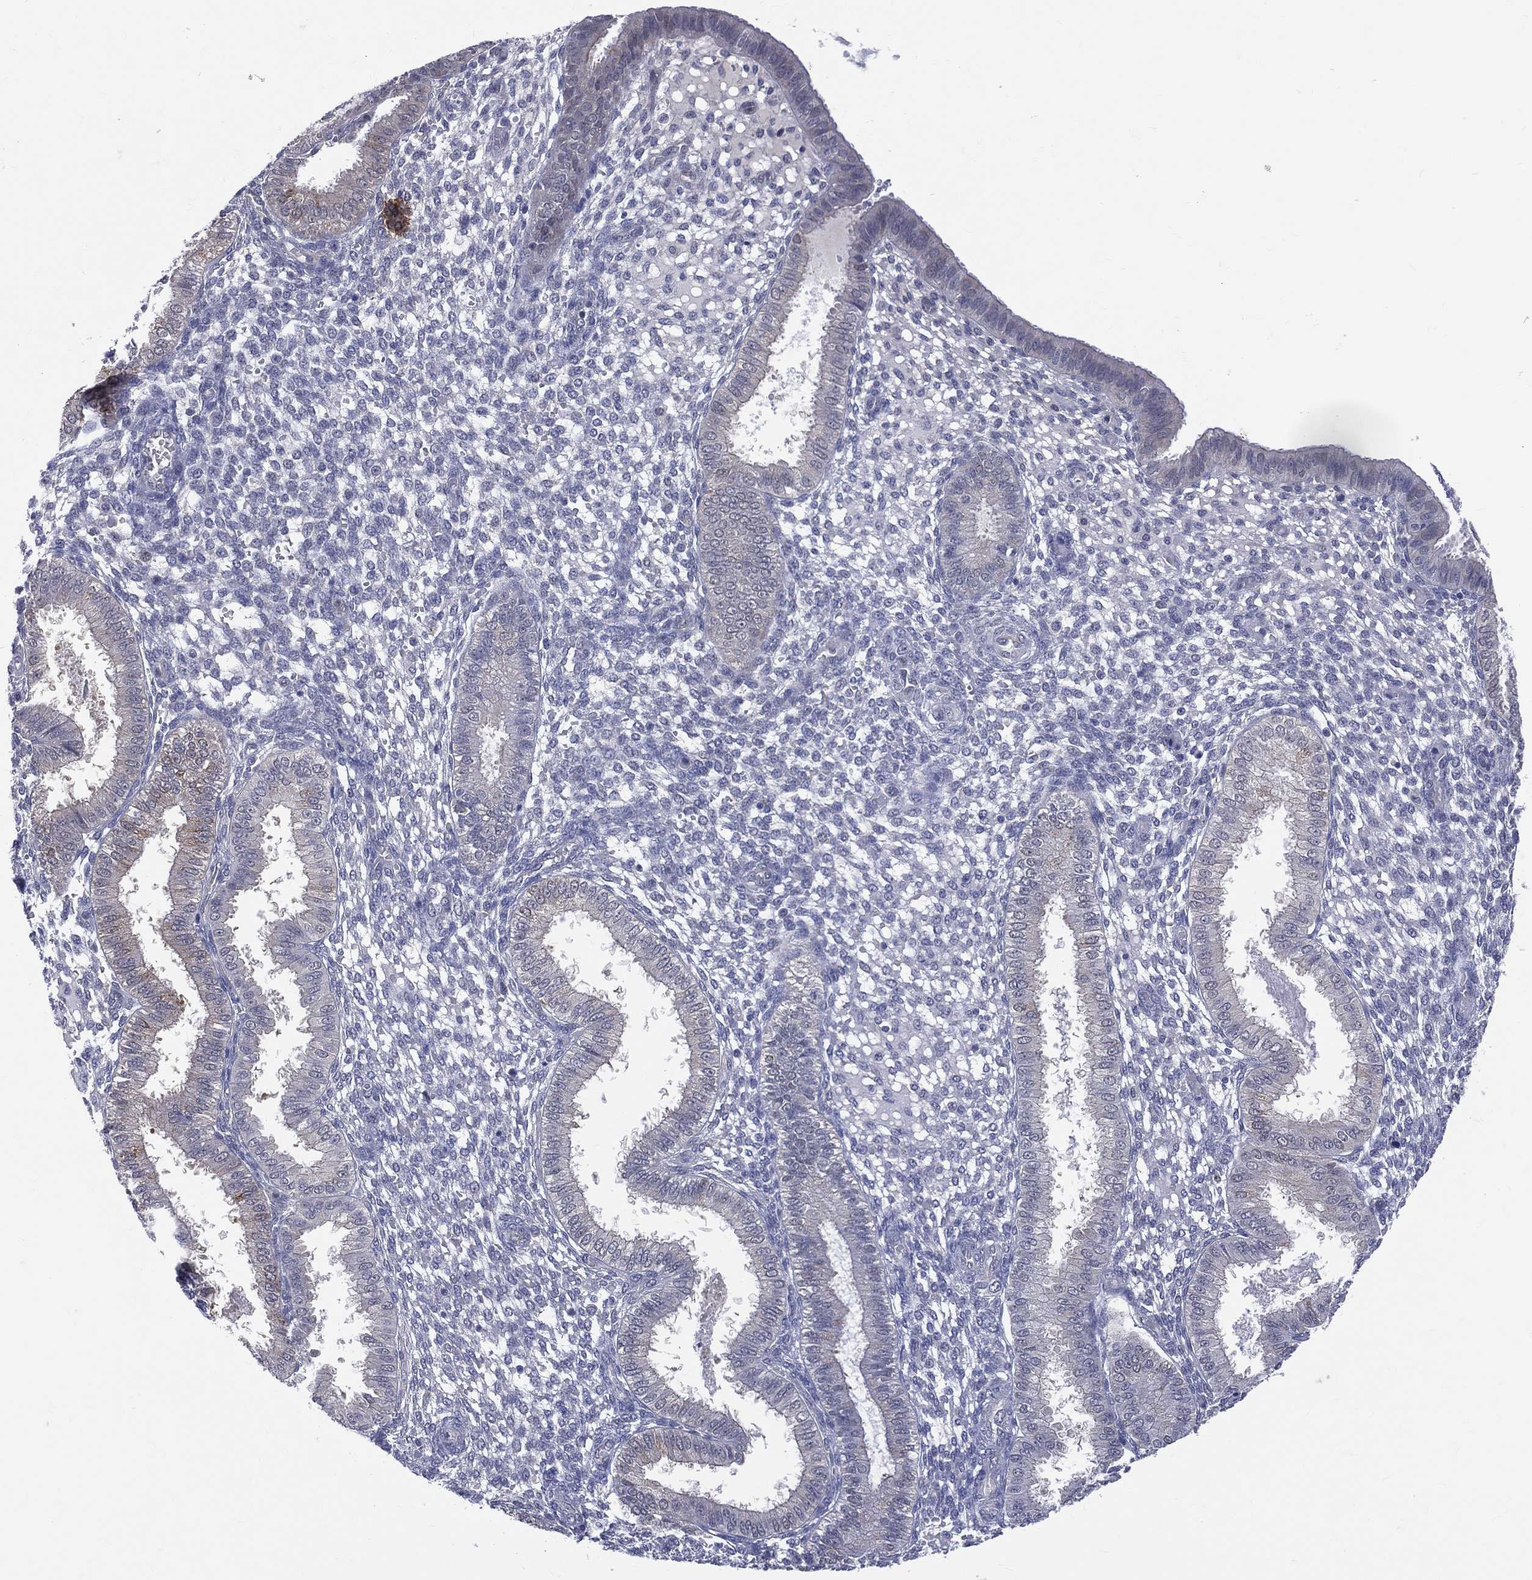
{"staining": {"intensity": "negative", "quantity": "none", "location": "none"}, "tissue": "endometrium", "cell_type": "Cells in endometrial stroma", "image_type": "normal", "snomed": [{"axis": "morphology", "description": "Normal tissue, NOS"}, {"axis": "topography", "description": "Endometrium"}], "caption": "Immunohistochemistry (IHC) photomicrograph of benign endometrium stained for a protein (brown), which exhibits no staining in cells in endometrial stroma. (Brightfield microscopy of DAB (3,3'-diaminobenzidine) immunohistochemistry (IHC) at high magnification).", "gene": "DLG4", "patient": {"sex": "female", "age": 43}}